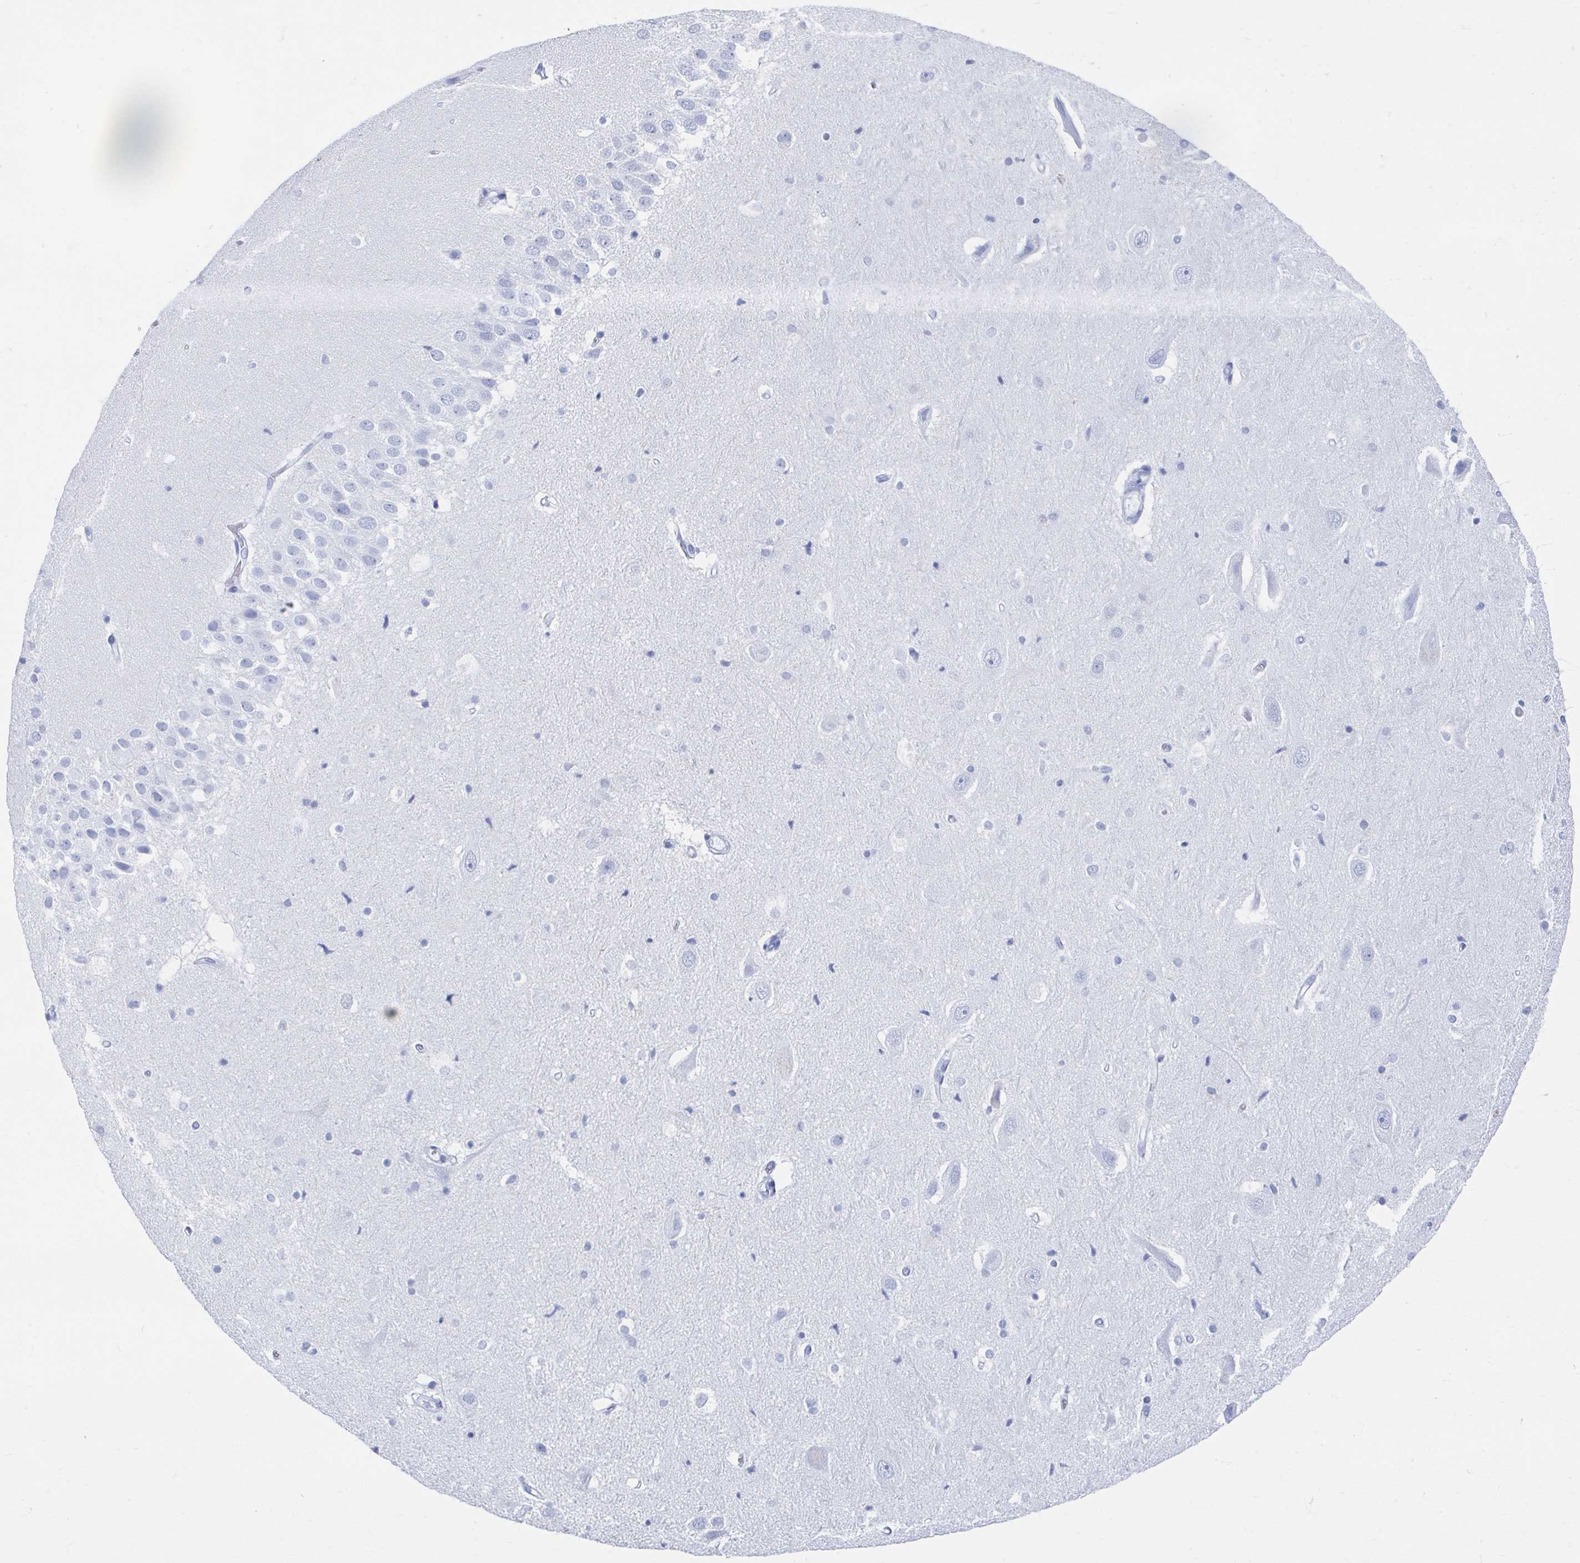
{"staining": {"intensity": "negative", "quantity": "none", "location": "none"}, "tissue": "hippocampus", "cell_type": "Glial cells", "image_type": "normal", "snomed": [{"axis": "morphology", "description": "Normal tissue, NOS"}, {"axis": "topography", "description": "Hippocampus"}], "caption": "The image shows no significant positivity in glial cells of hippocampus. (DAB immunohistochemistry (IHC) with hematoxylin counter stain).", "gene": "C10orf53", "patient": {"sex": "male", "age": 26}}